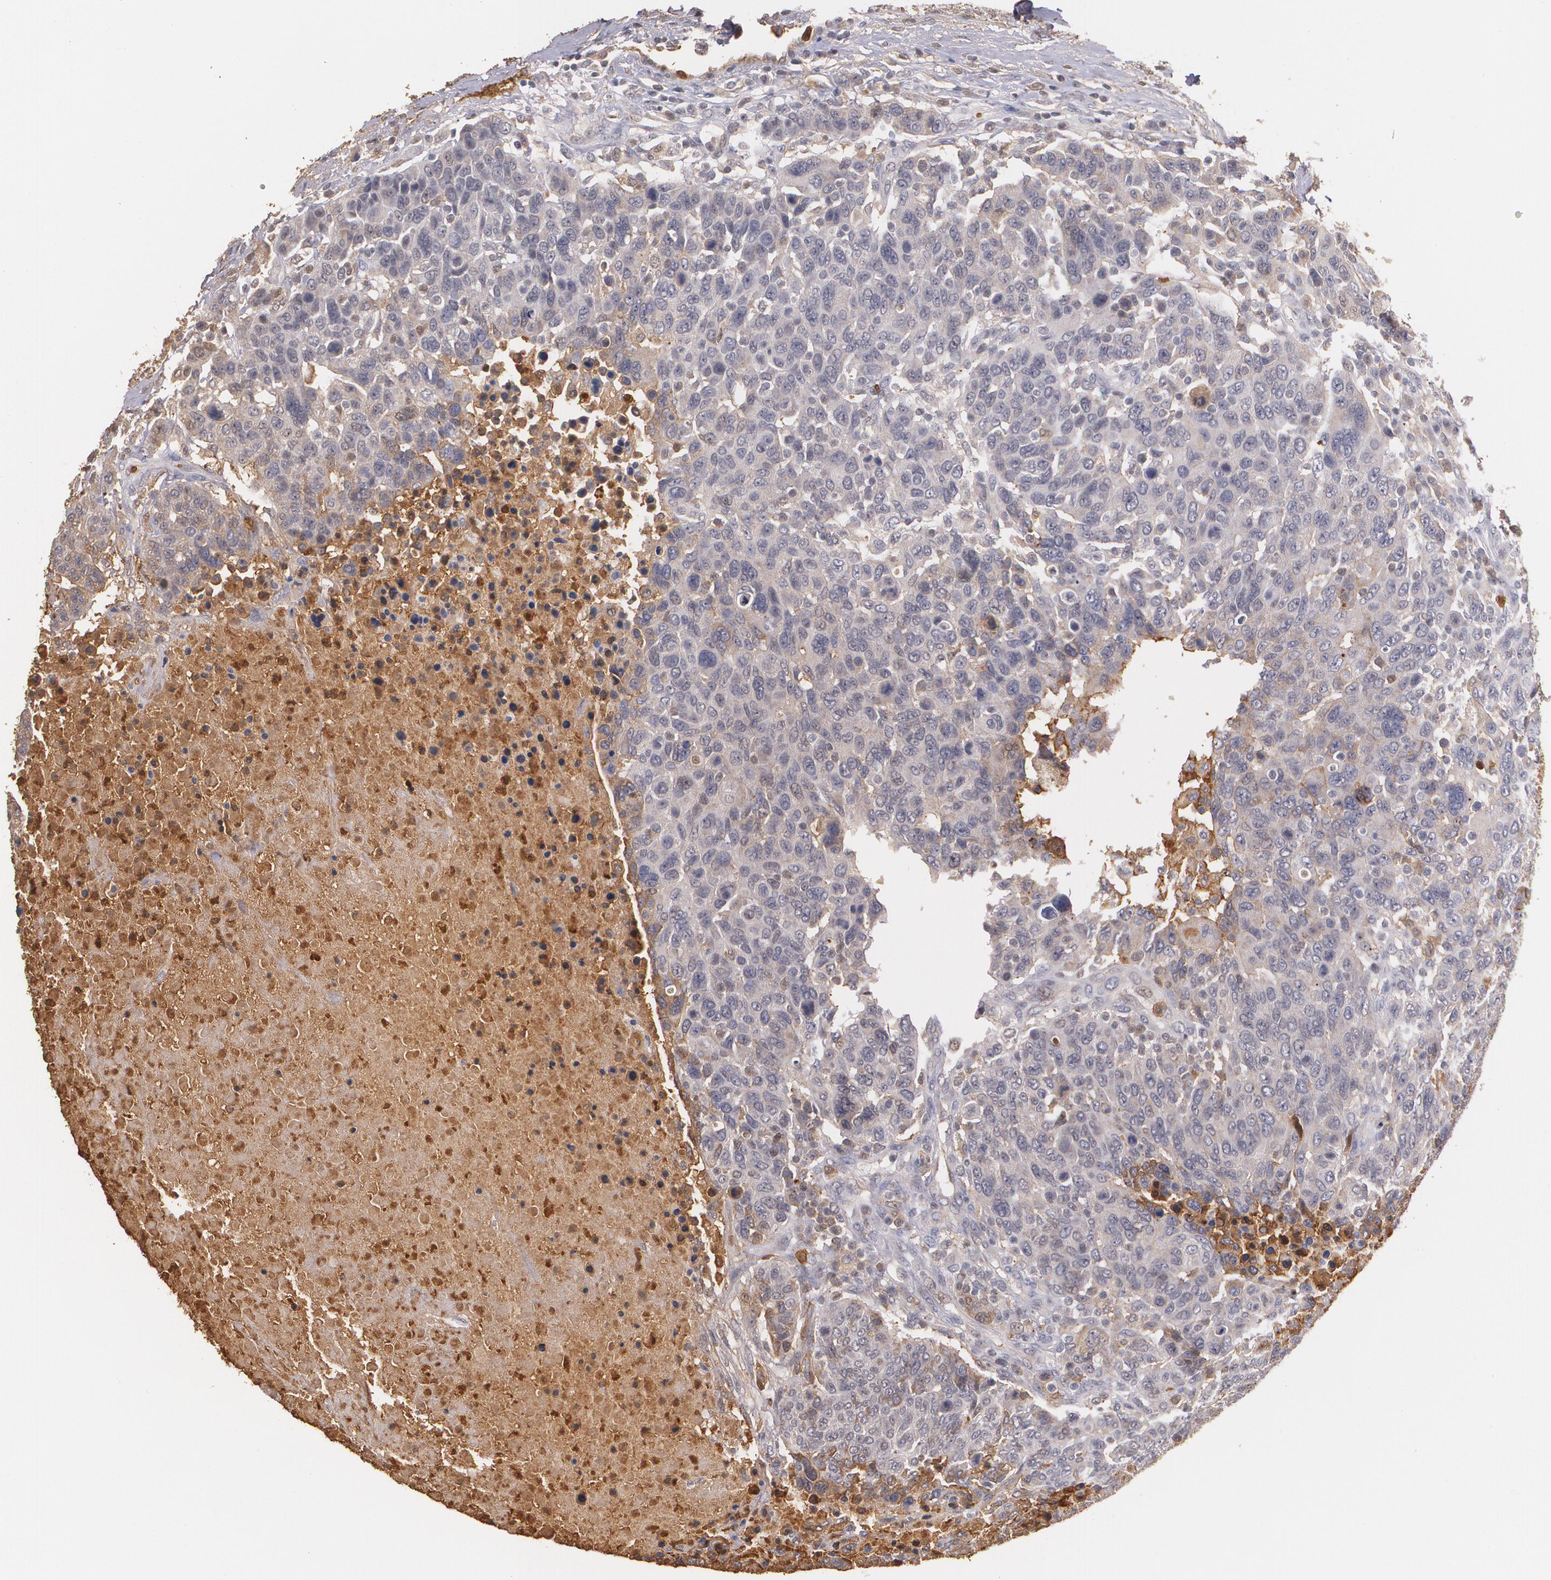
{"staining": {"intensity": "moderate", "quantity": "25%-75%", "location": "cytoplasmic/membranous"}, "tissue": "breast cancer", "cell_type": "Tumor cells", "image_type": "cancer", "snomed": [{"axis": "morphology", "description": "Duct carcinoma"}, {"axis": "topography", "description": "Breast"}], "caption": "This image shows breast cancer stained with IHC to label a protein in brown. The cytoplasmic/membranous of tumor cells show moderate positivity for the protein. Nuclei are counter-stained blue.", "gene": "PTS", "patient": {"sex": "female", "age": 37}}